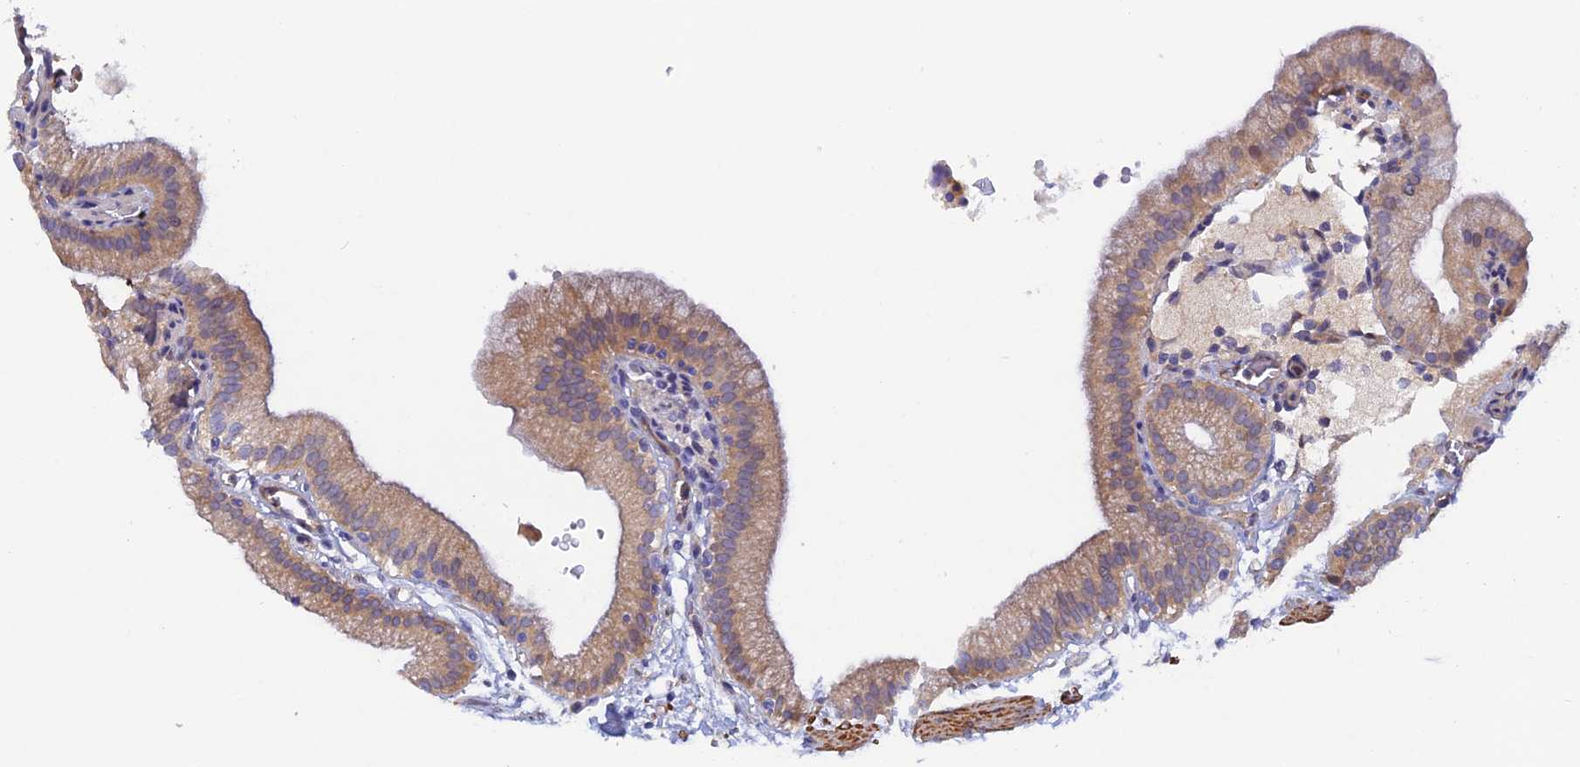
{"staining": {"intensity": "moderate", "quantity": ">75%", "location": "cytoplasmic/membranous"}, "tissue": "gallbladder", "cell_type": "Glandular cells", "image_type": "normal", "snomed": [{"axis": "morphology", "description": "Normal tissue, NOS"}, {"axis": "topography", "description": "Gallbladder"}], "caption": "IHC (DAB (3,3'-diaminobenzidine)) staining of benign gallbladder displays moderate cytoplasmic/membranous protein staining in about >75% of glandular cells. Using DAB (brown) and hematoxylin (blue) stains, captured at high magnification using brightfield microscopy.", "gene": "FZR1", "patient": {"sex": "male", "age": 55}}